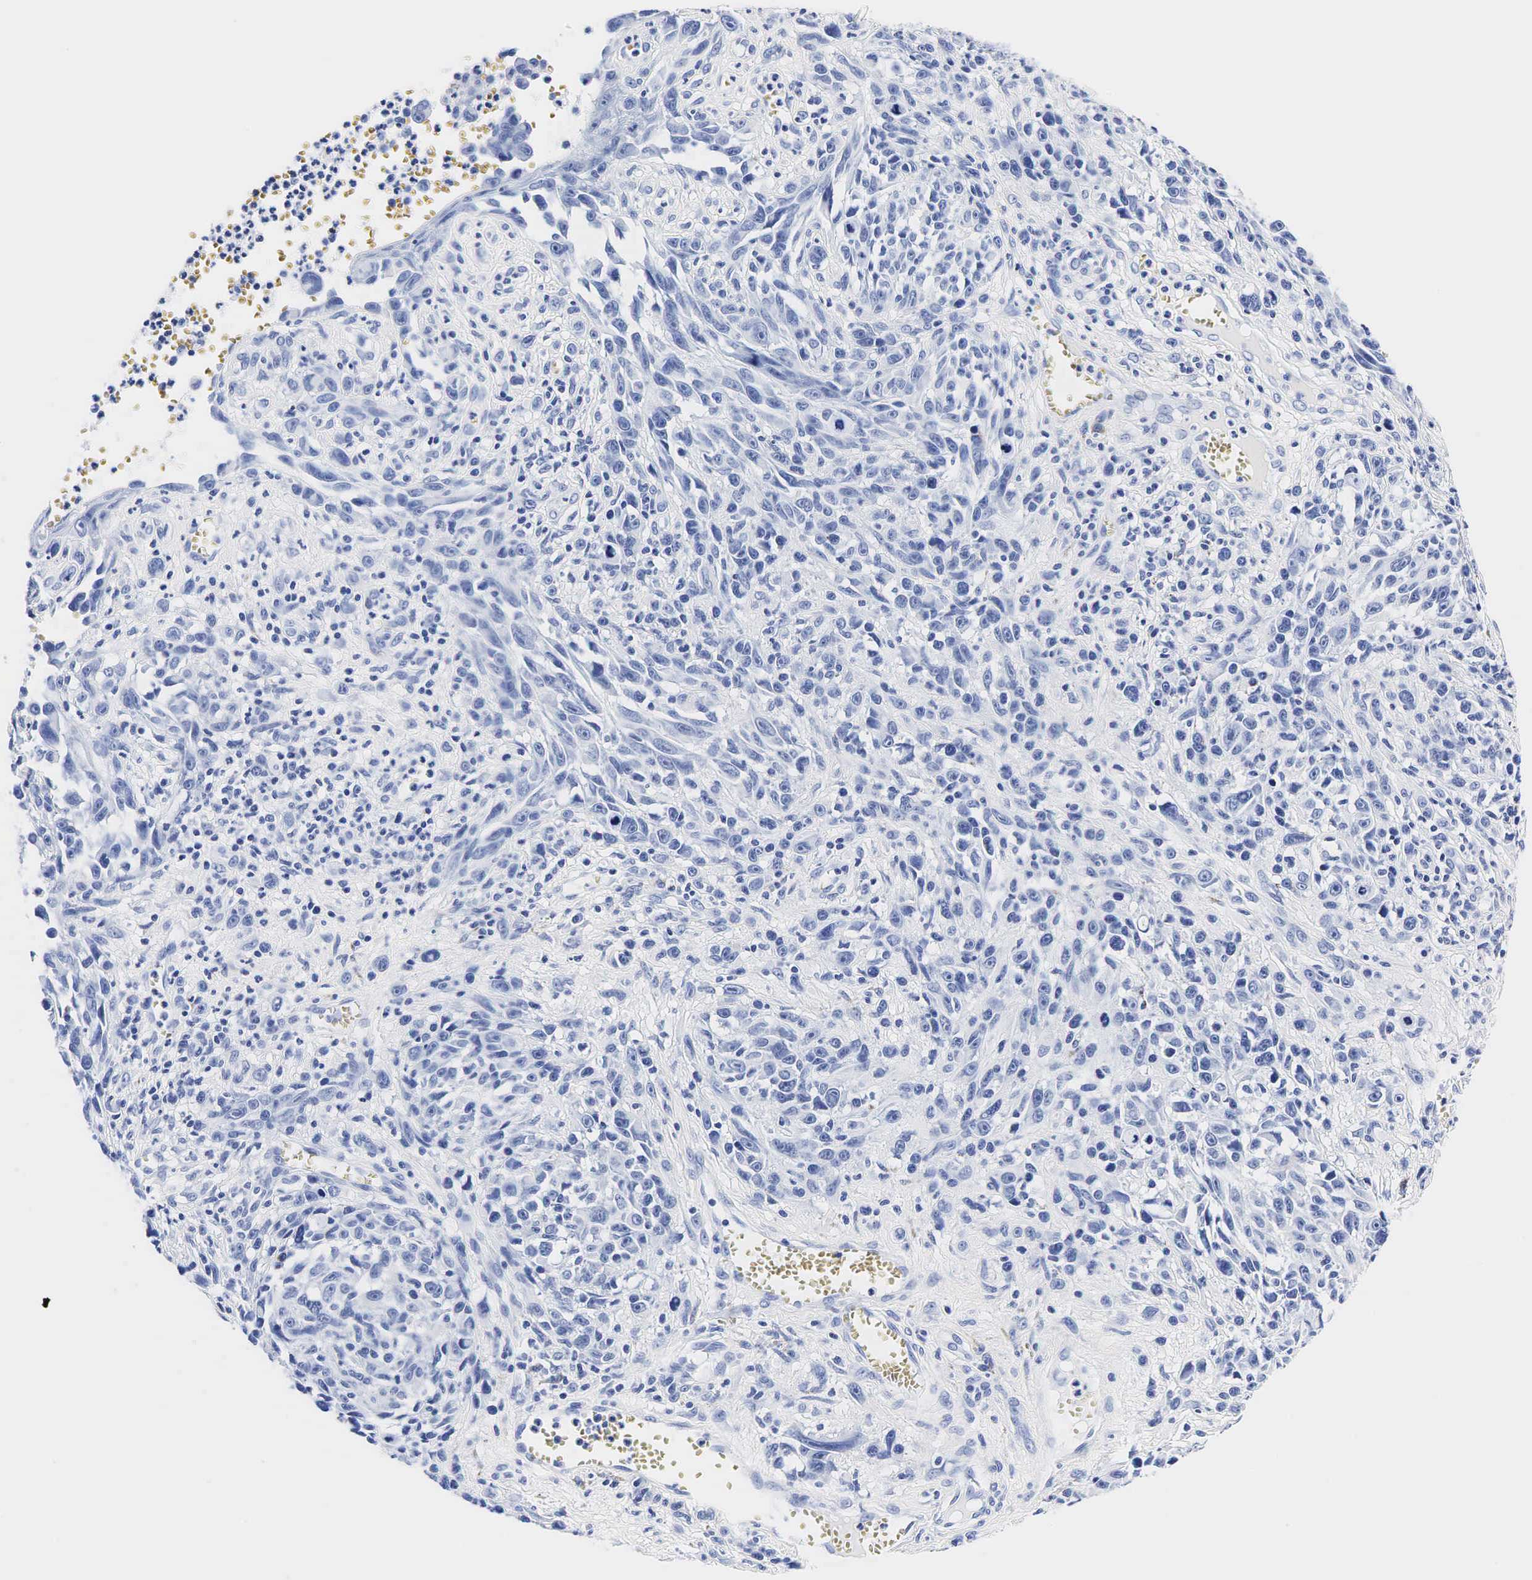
{"staining": {"intensity": "negative", "quantity": "none", "location": "none"}, "tissue": "melanoma", "cell_type": "Tumor cells", "image_type": "cancer", "snomed": [{"axis": "morphology", "description": "Malignant melanoma, NOS"}, {"axis": "topography", "description": "Skin"}], "caption": "This histopathology image is of melanoma stained with immunohistochemistry to label a protein in brown with the nuclei are counter-stained blue. There is no staining in tumor cells.", "gene": "TG", "patient": {"sex": "female", "age": 82}}